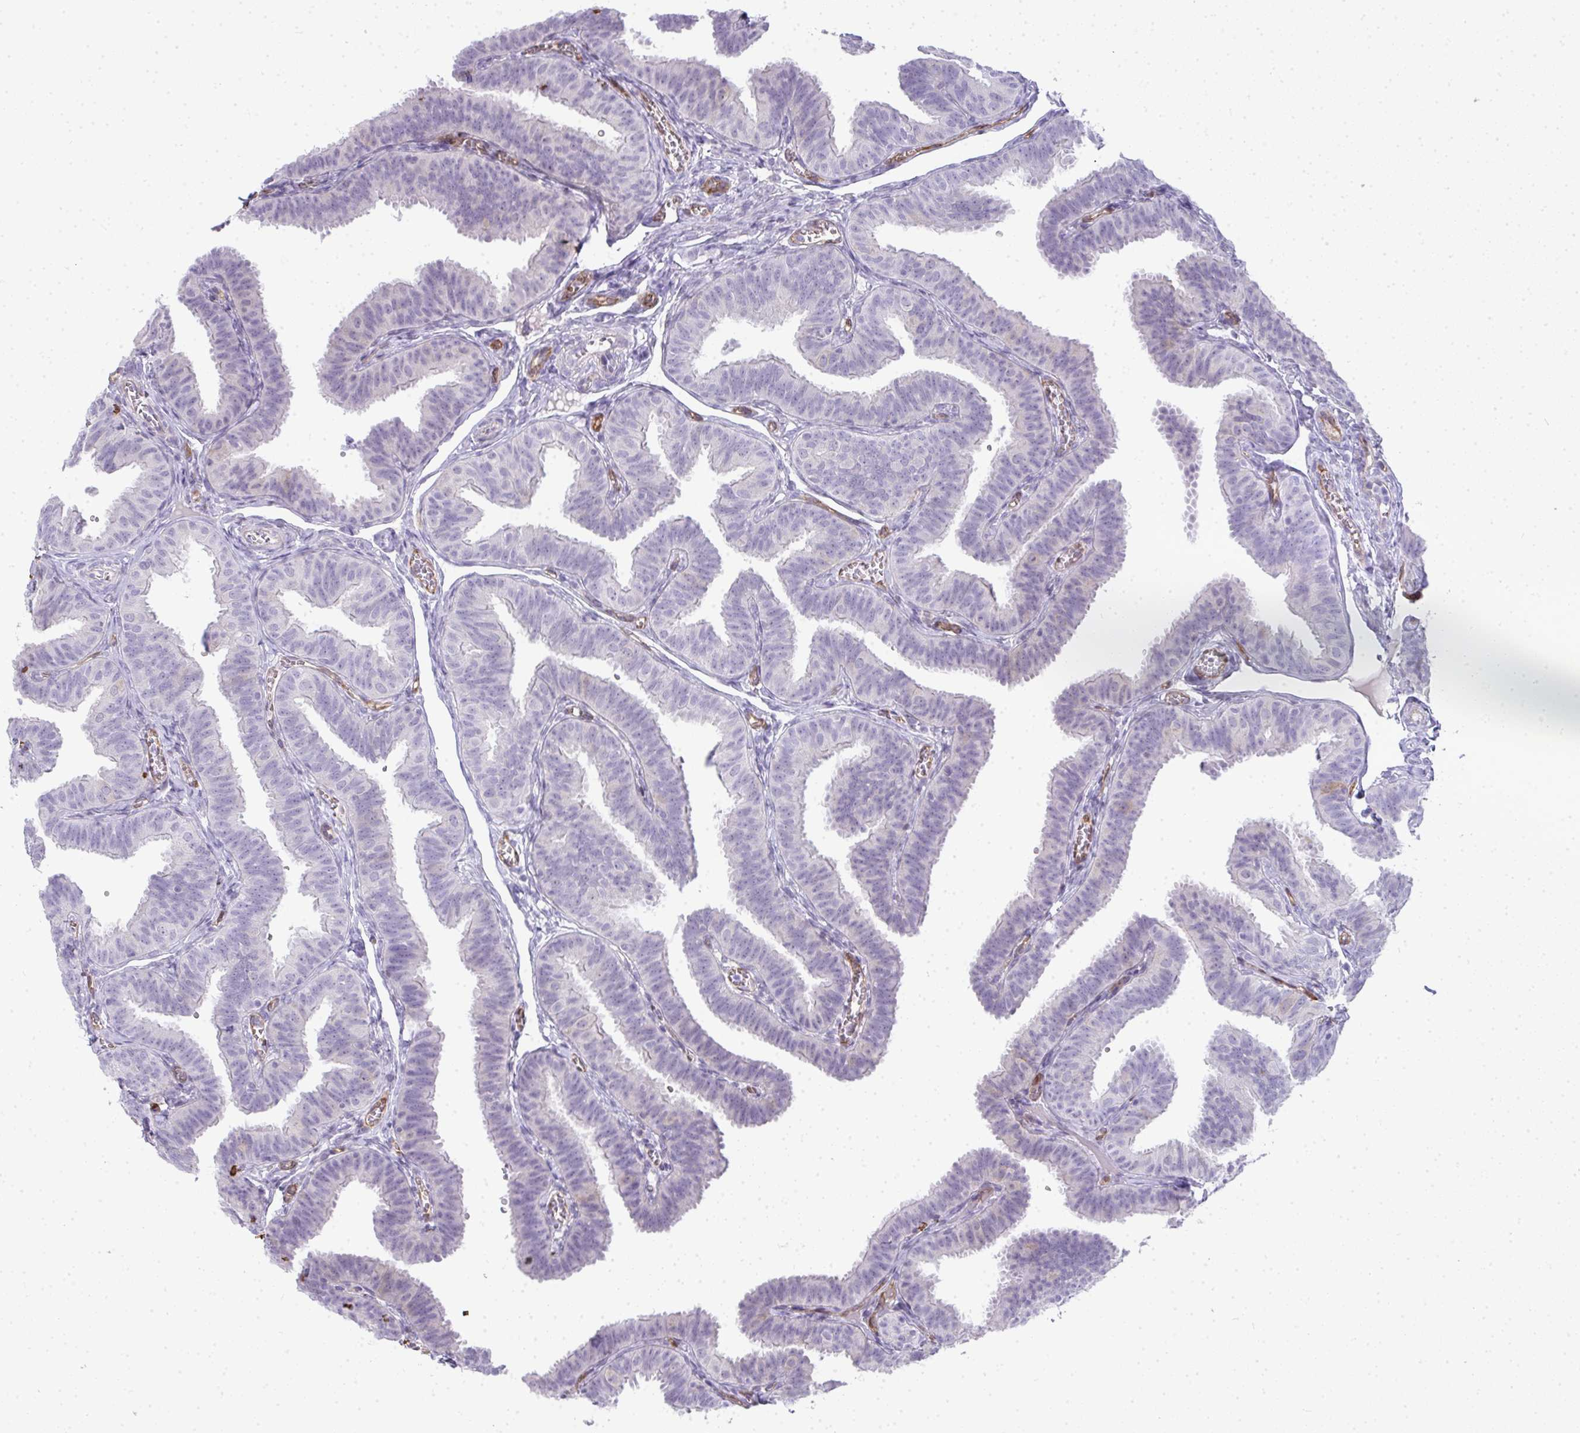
{"staining": {"intensity": "negative", "quantity": "none", "location": "none"}, "tissue": "fallopian tube", "cell_type": "Glandular cells", "image_type": "normal", "snomed": [{"axis": "morphology", "description": "Normal tissue, NOS"}, {"axis": "topography", "description": "Fallopian tube"}], "caption": "Immunohistochemical staining of unremarkable fallopian tube displays no significant expression in glandular cells.", "gene": "LIPE", "patient": {"sex": "female", "age": 25}}